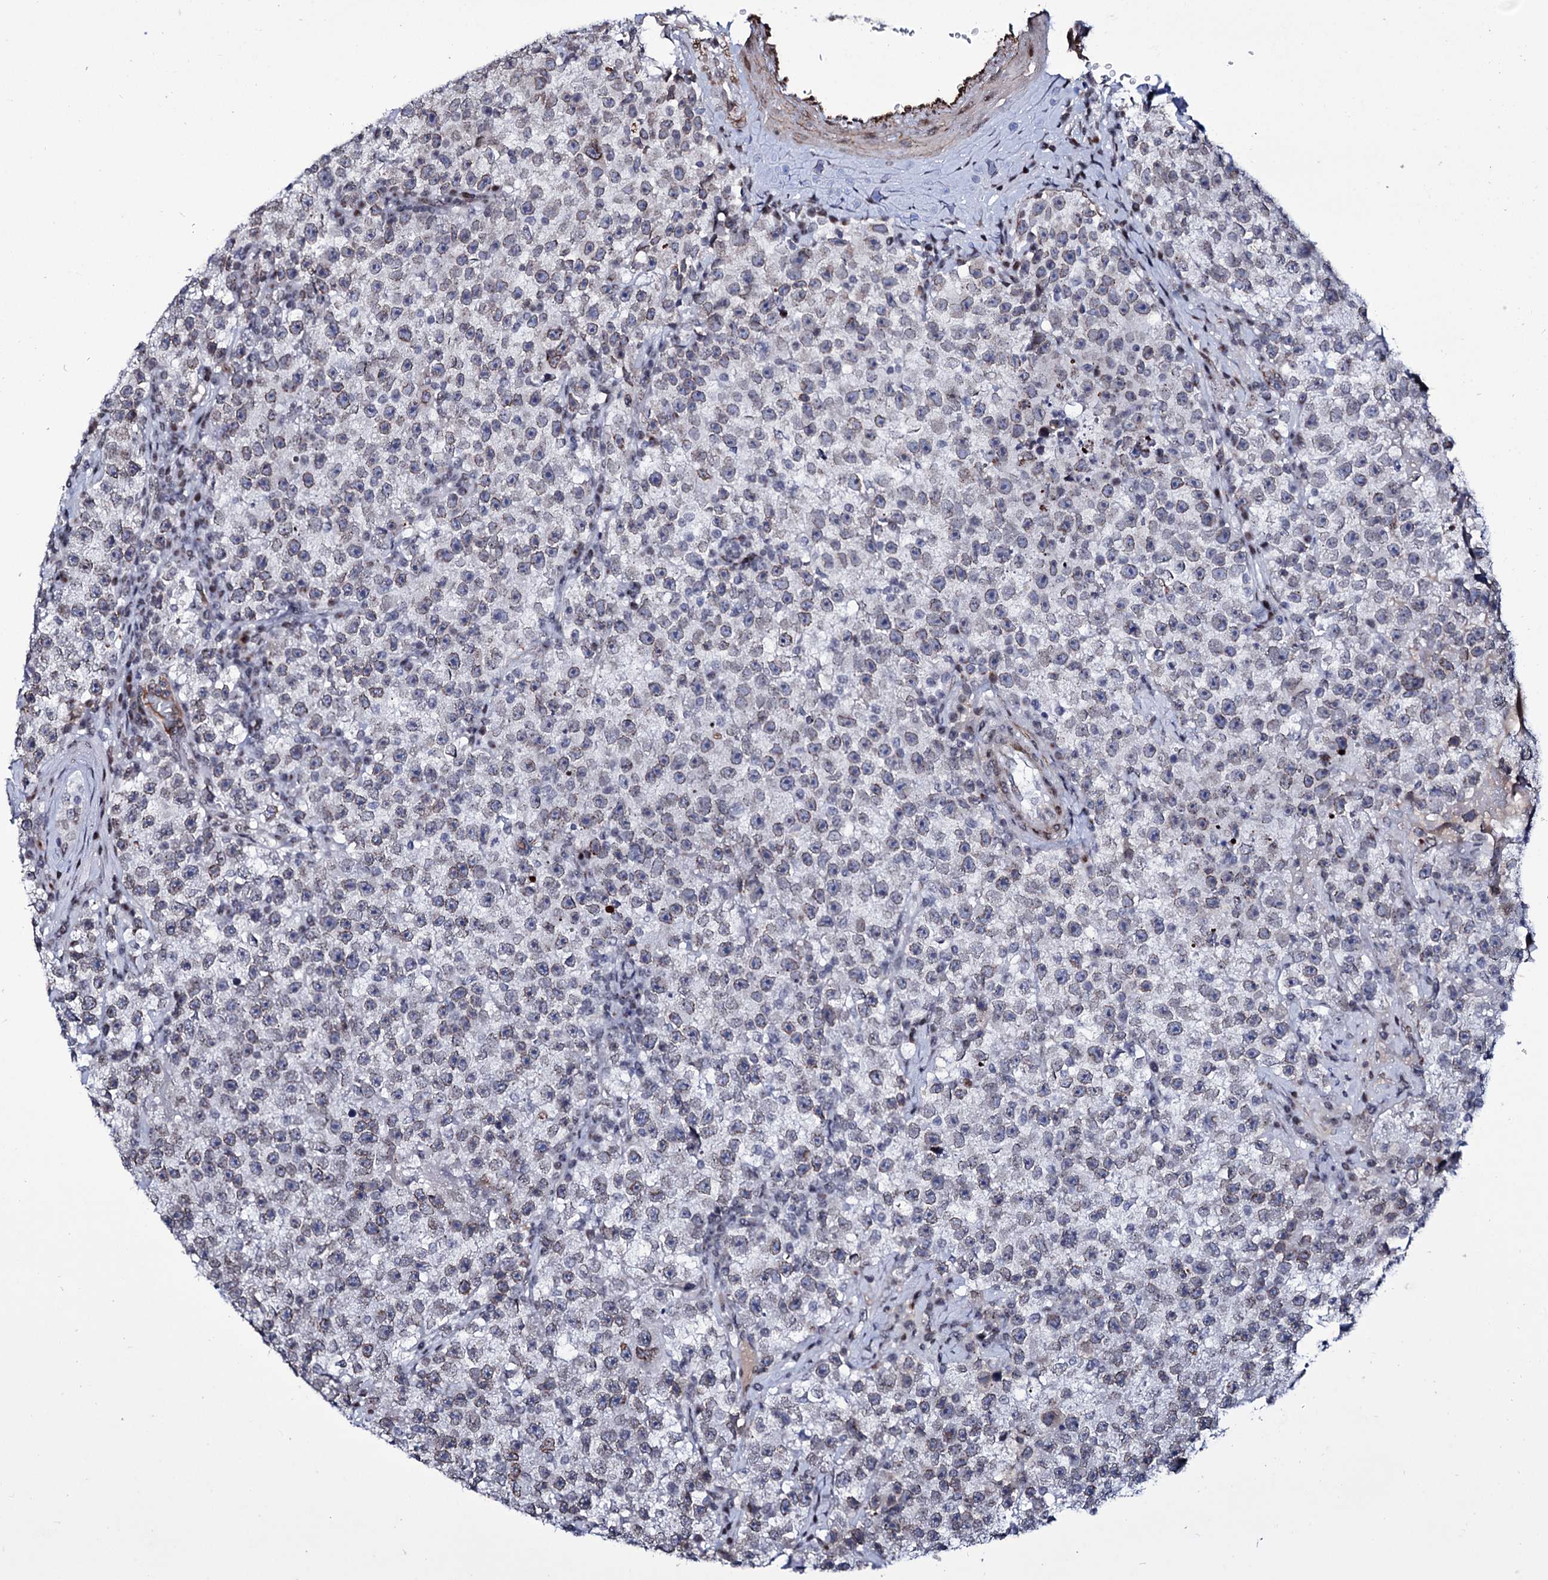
{"staining": {"intensity": "weak", "quantity": "<25%", "location": "cytoplasmic/membranous,nuclear"}, "tissue": "testis cancer", "cell_type": "Tumor cells", "image_type": "cancer", "snomed": [{"axis": "morphology", "description": "Seminoma, NOS"}, {"axis": "topography", "description": "Testis"}], "caption": "Immunohistochemical staining of seminoma (testis) demonstrates no significant staining in tumor cells. The staining was performed using DAB to visualize the protein expression in brown, while the nuclei were stained in blue with hematoxylin (Magnification: 20x).", "gene": "ZC3H12C", "patient": {"sex": "male", "age": 22}}